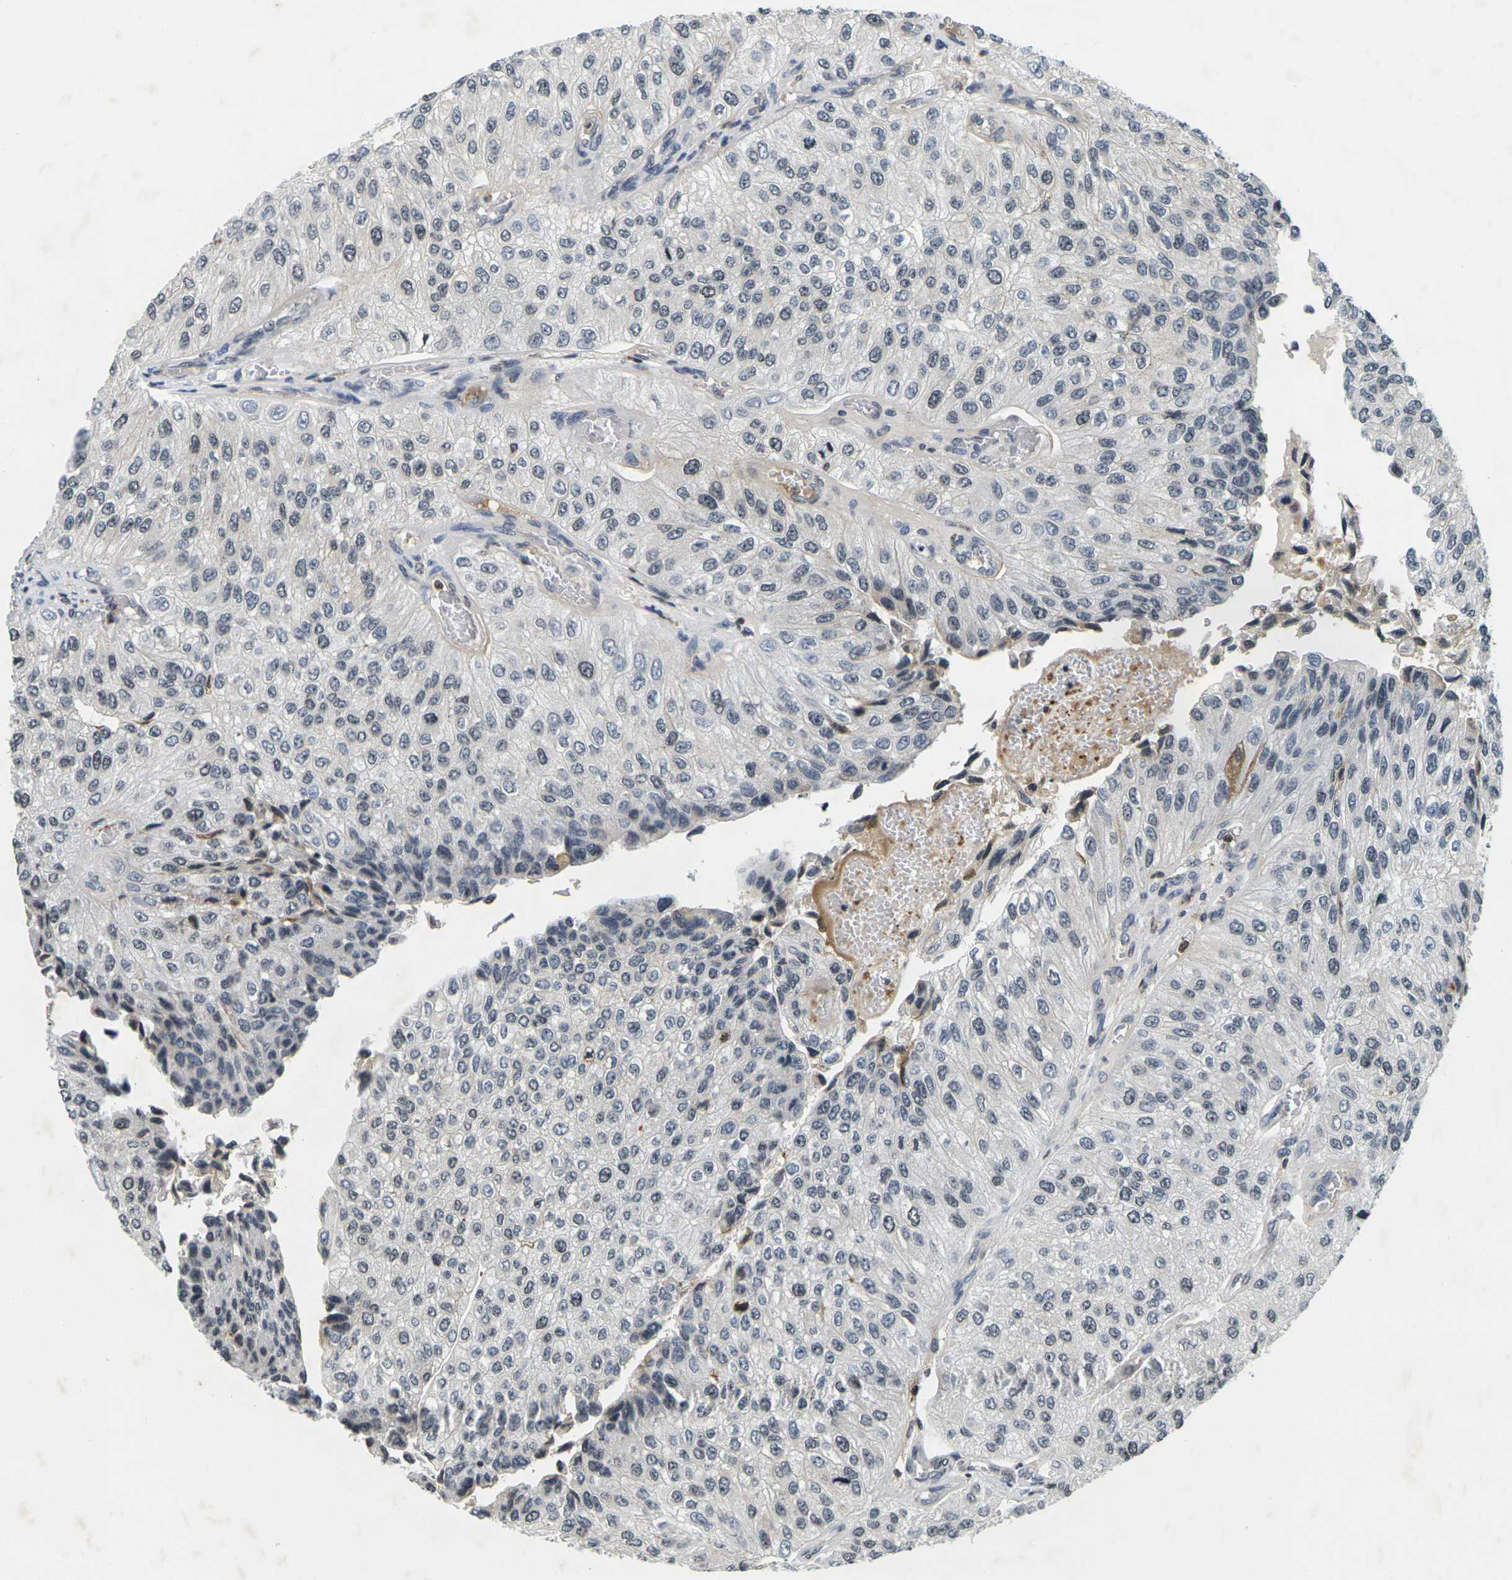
{"staining": {"intensity": "negative", "quantity": "none", "location": "none"}, "tissue": "urothelial cancer", "cell_type": "Tumor cells", "image_type": "cancer", "snomed": [{"axis": "morphology", "description": "Urothelial carcinoma, High grade"}, {"axis": "topography", "description": "Kidney"}, {"axis": "topography", "description": "Urinary bladder"}], "caption": "High magnification brightfield microscopy of urothelial carcinoma (high-grade) stained with DAB (3,3'-diaminobenzidine) (brown) and counterstained with hematoxylin (blue): tumor cells show no significant staining. (Stains: DAB (3,3'-diaminobenzidine) immunohistochemistry (IHC) with hematoxylin counter stain, Microscopy: brightfield microscopy at high magnification).", "gene": "C1QC", "patient": {"sex": "male", "age": 77}}